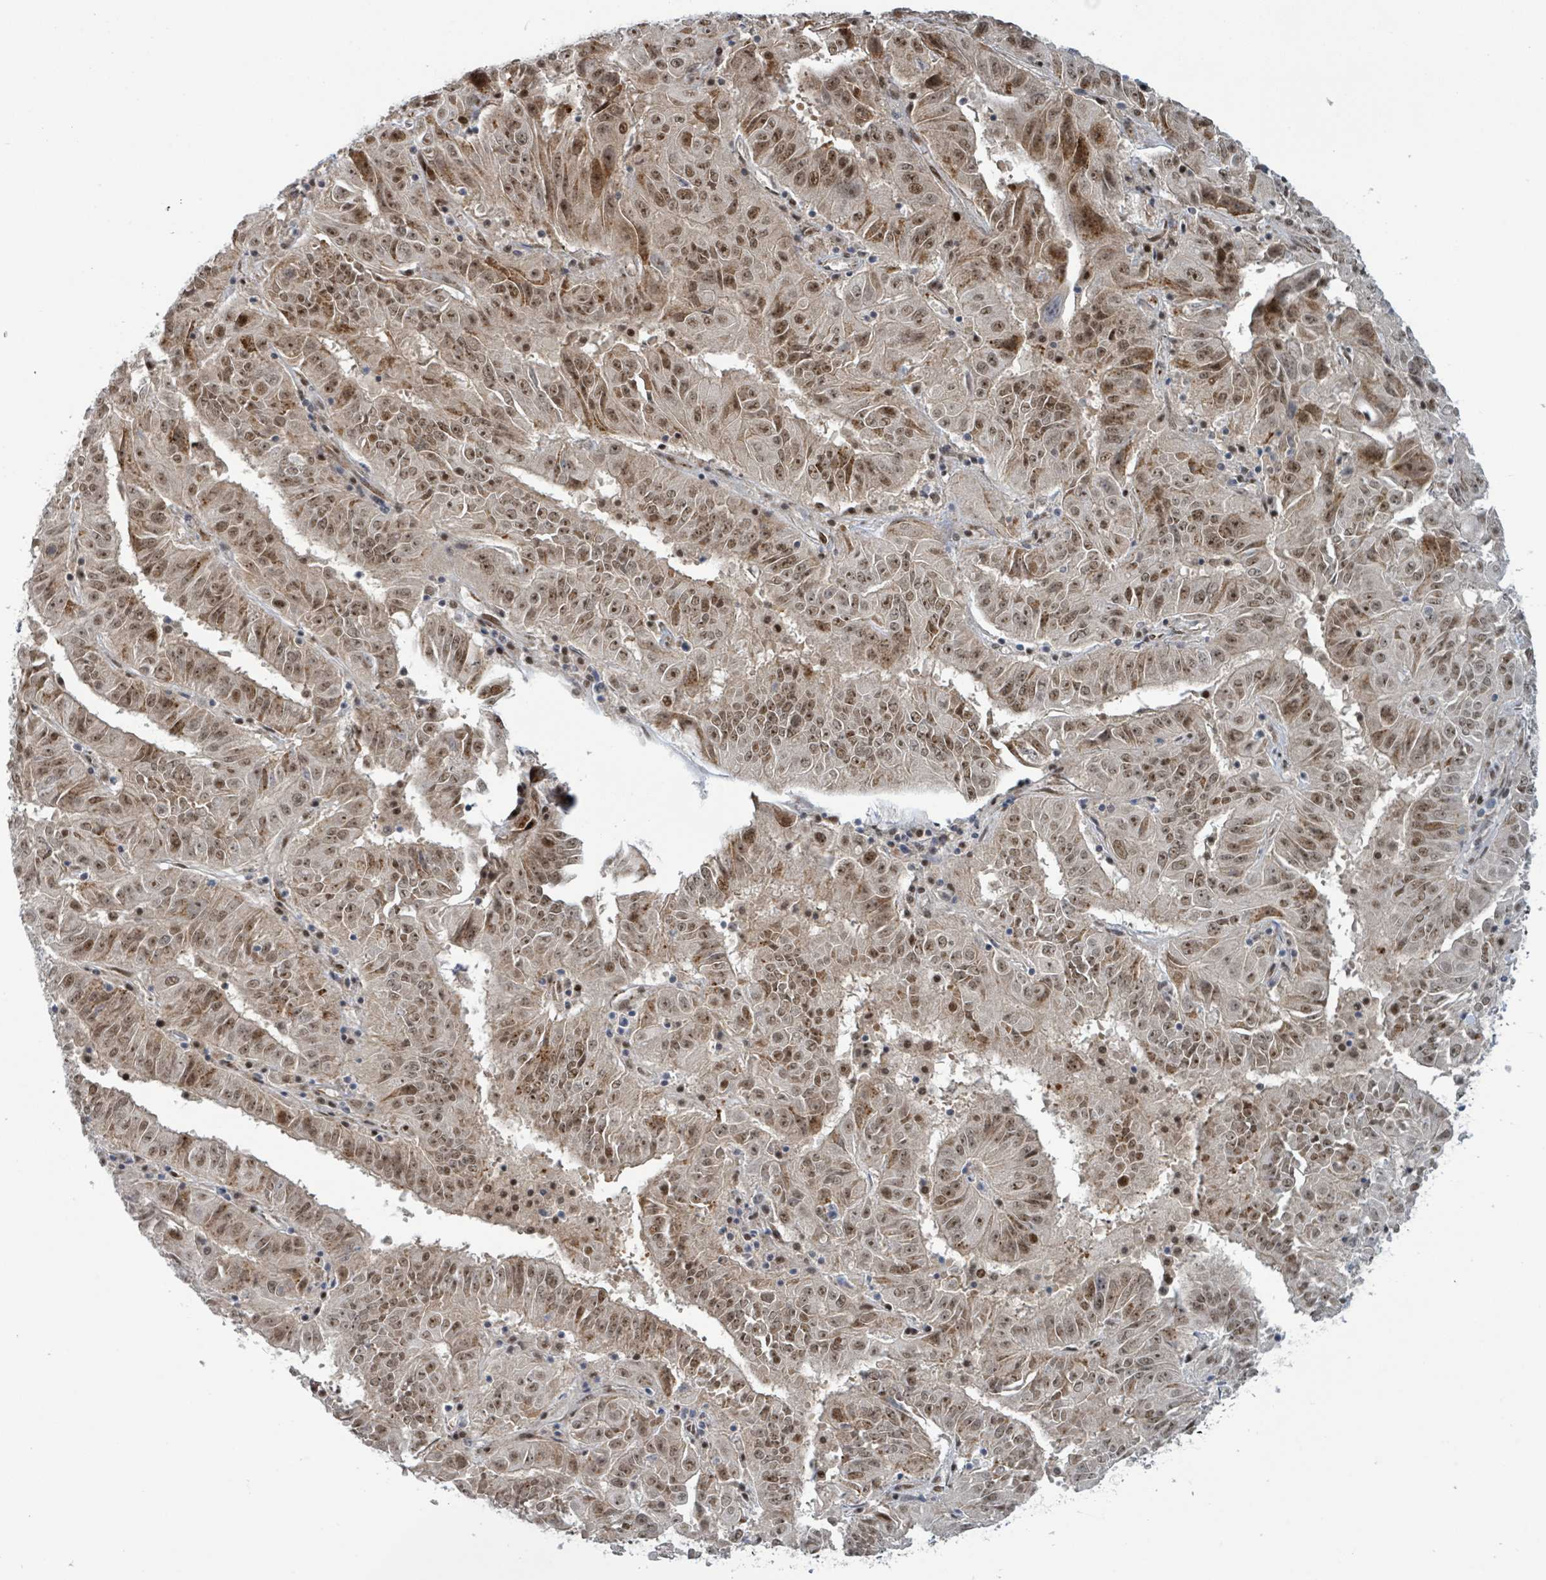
{"staining": {"intensity": "moderate", "quantity": ">75%", "location": "nuclear"}, "tissue": "pancreatic cancer", "cell_type": "Tumor cells", "image_type": "cancer", "snomed": [{"axis": "morphology", "description": "Adenocarcinoma, NOS"}, {"axis": "topography", "description": "Pancreas"}], "caption": "About >75% of tumor cells in adenocarcinoma (pancreatic) reveal moderate nuclear protein positivity as visualized by brown immunohistochemical staining.", "gene": "KLF3", "patient": {"sex": "male", "age": 63}}